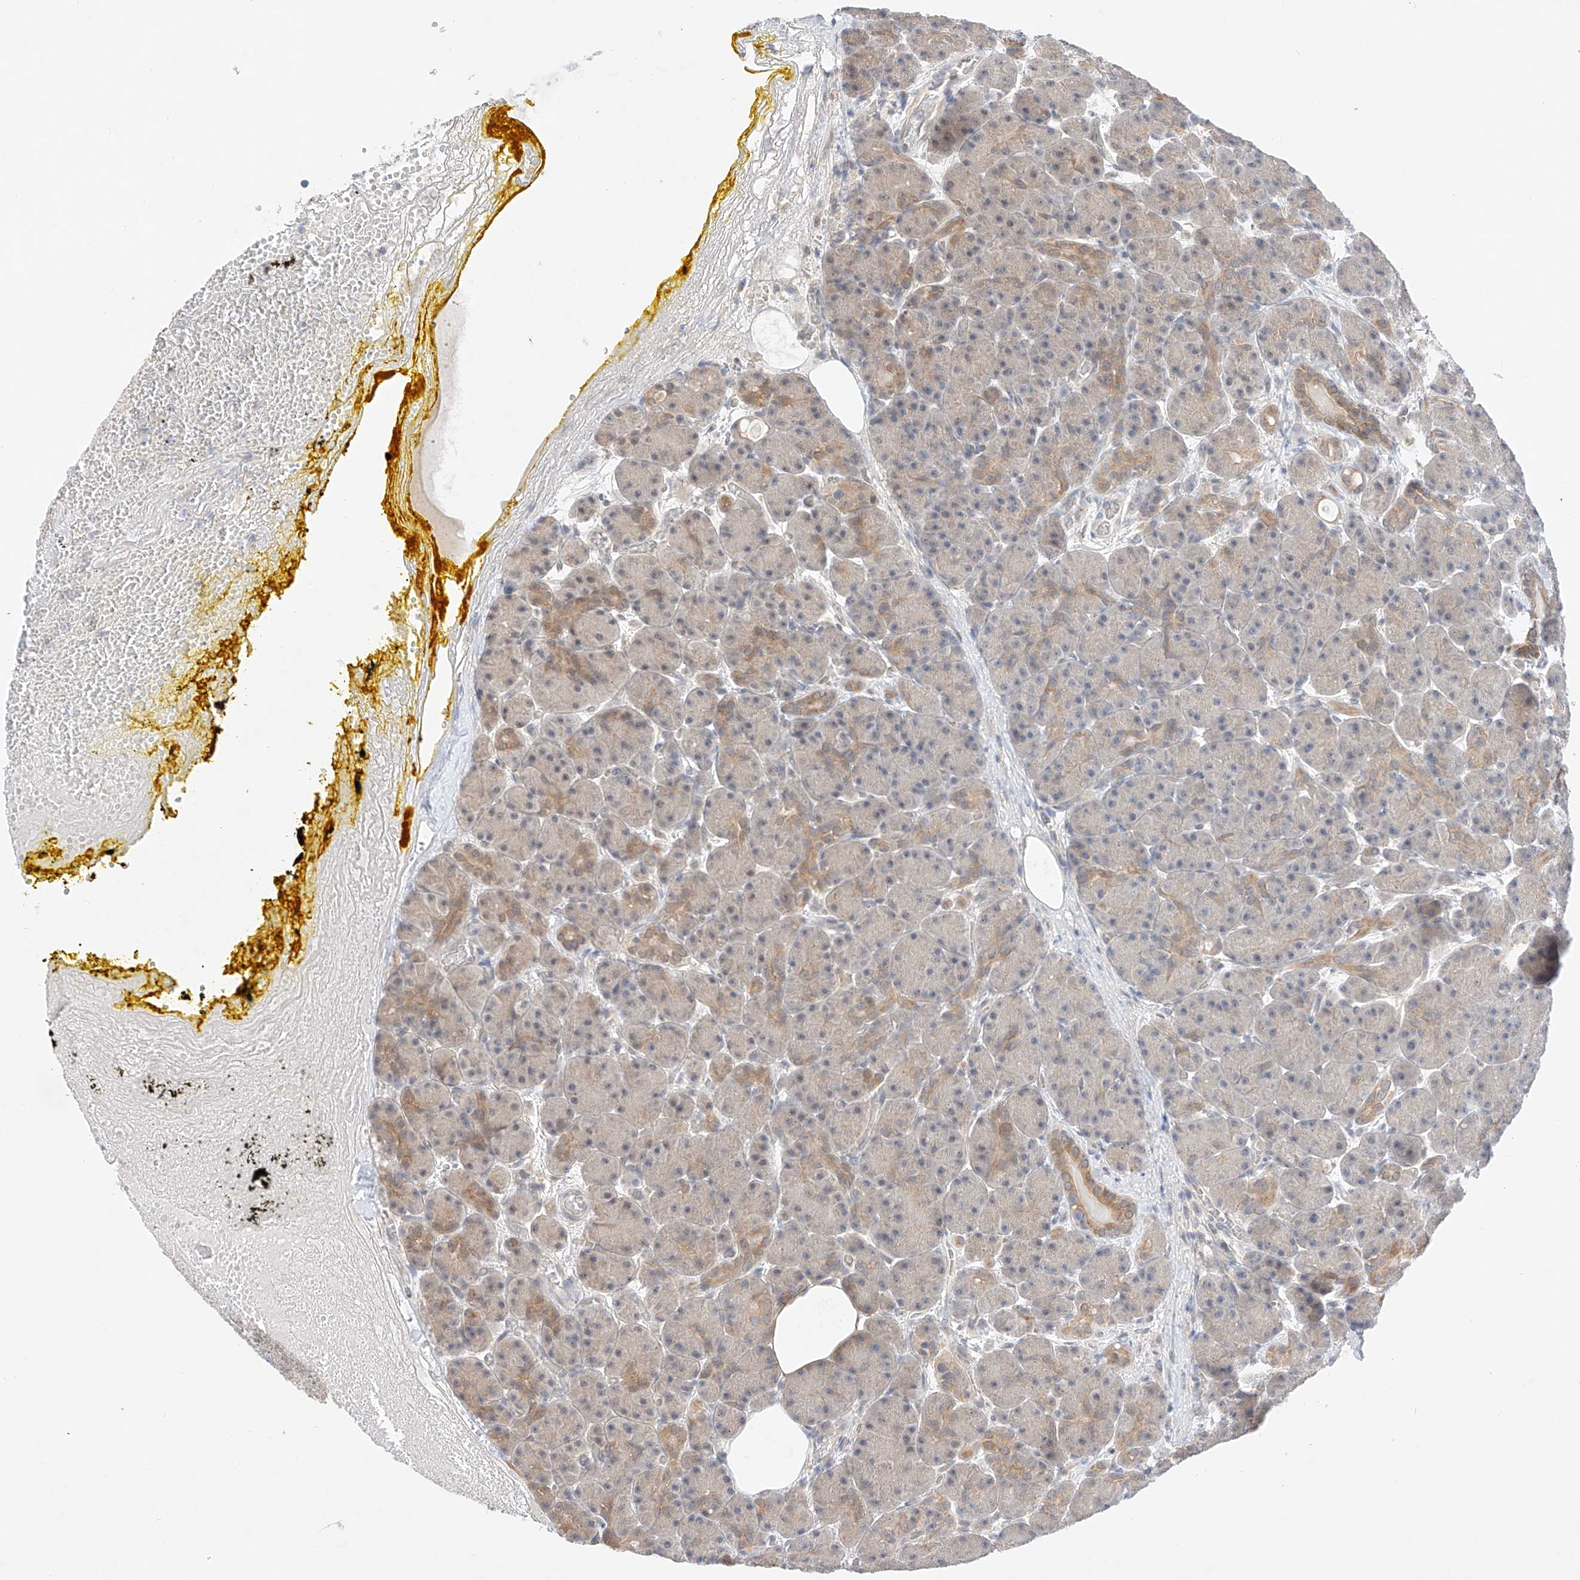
{"staining": {"intensity": "moderate", "quantity": "<25%", "location": "cytoplasmic/membranous"}, "tissue": "pancreas", "cell_type": "Exocrine glandular cells", "image_type": "normal", "snomed": [{"axis": "morphology", "description": "Normal tissue, NOS"}, {"axis": "topography", "description": "Pancreas"}], "caption": "Immunohistochemistry image of normal pancreas: pancreas stained using IHC demonstrates low levels of moderate protein expression localized specifically in the cytoplasmic/membranous of exocrine glandular cells, appearing as a cytoplasmic/membranous brown color.", "gene": "IL22RA2", "patient": {"sex": "male", "age": 63}}